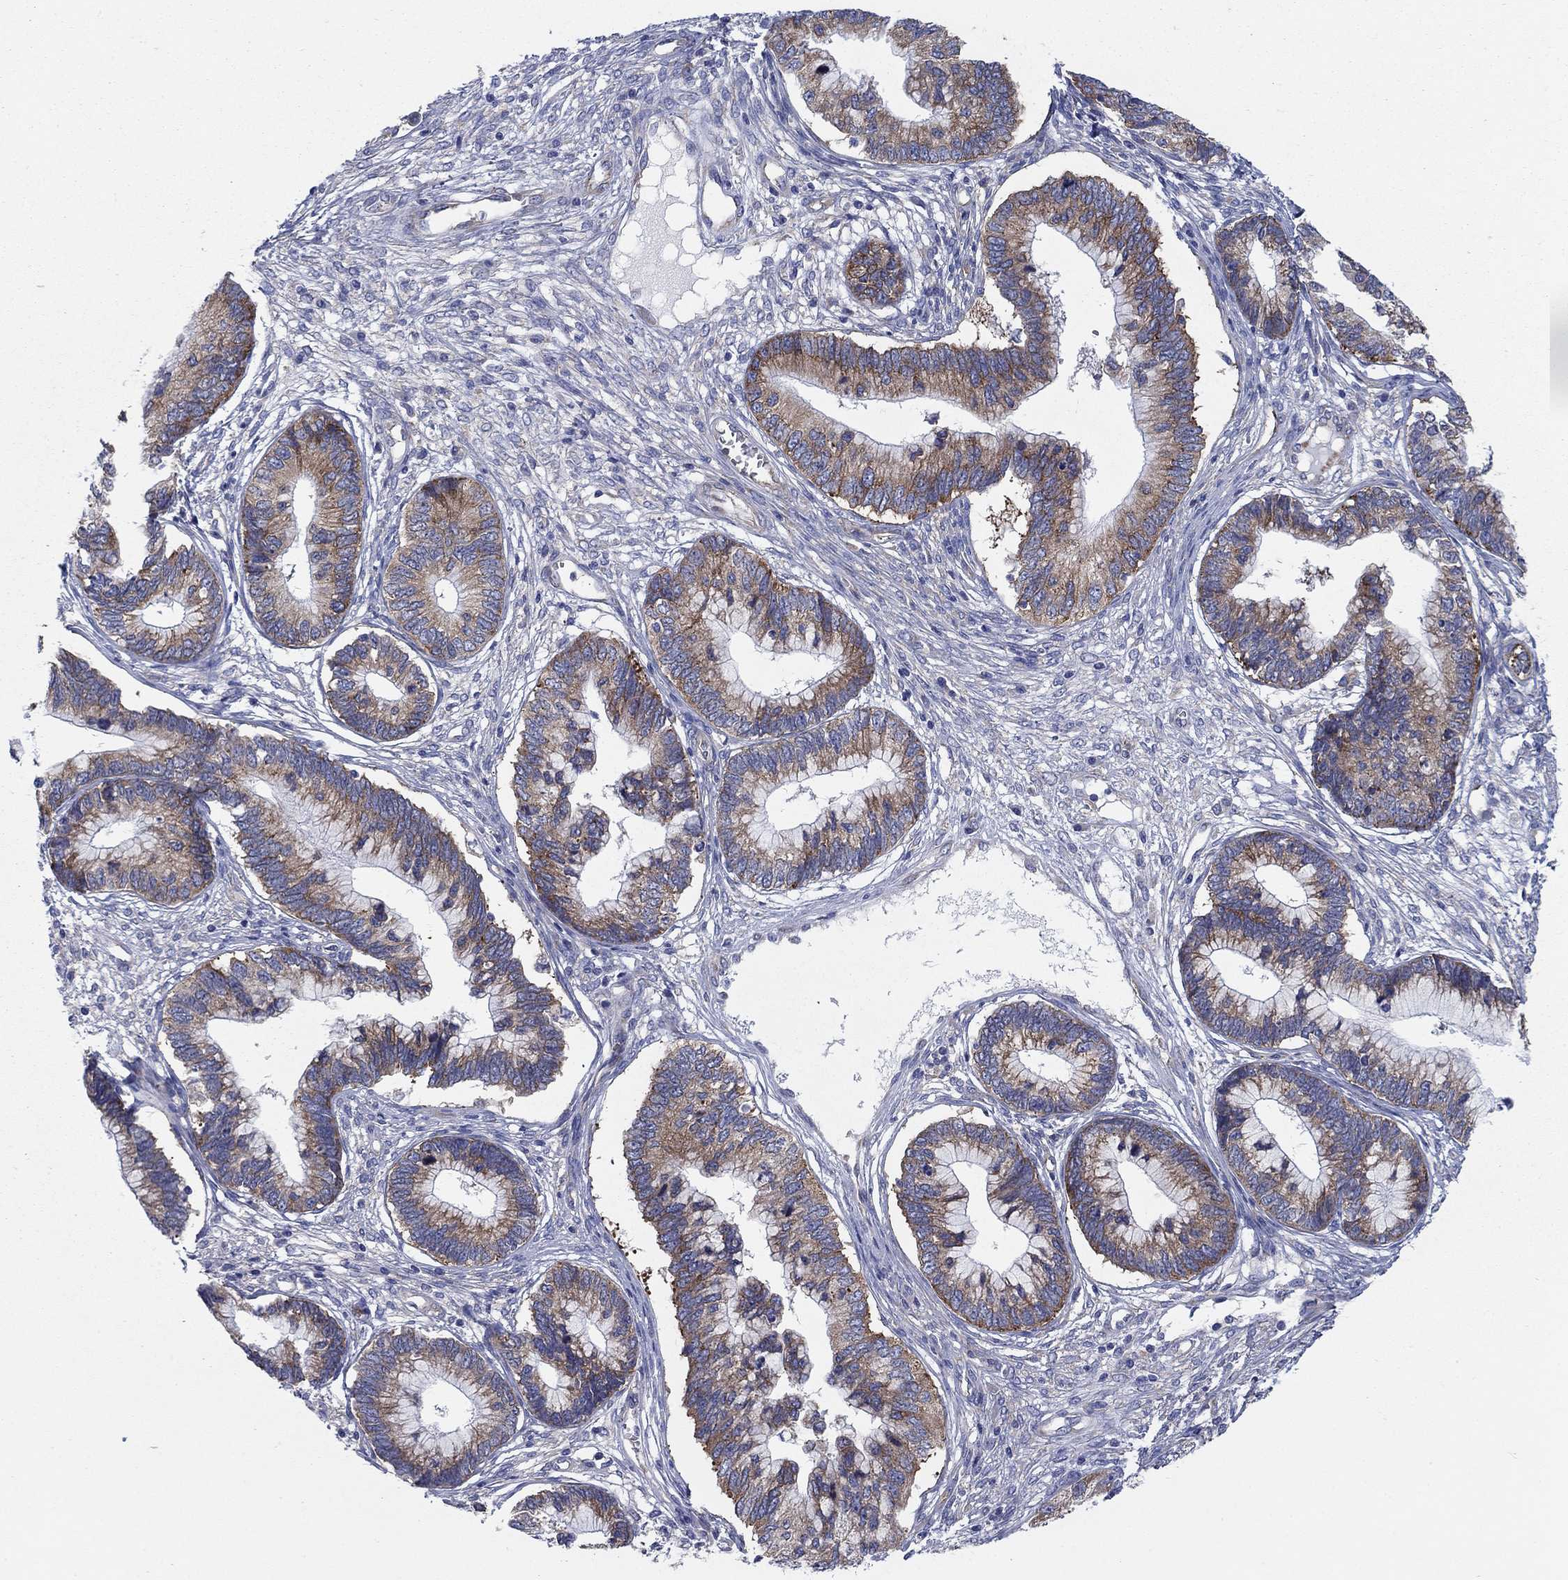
{"staining": {"intensity": "moderate", "quantity": ">75%", "location": "cytoplasmic/membranous"}, "tissue": "cervical cancer", "cell_type": "Tumor cells", "image_type": "cancer", "snomed": [{"axis": "morphology", "description": "Adenocarcinoma, NOS"}, {"axis": "topography", "description": "Cervix"}], "caption": "A histopathology image showing moderate cytoplasmic/membranous positivity in about >75% of tumor cells in cervical cancer (adenocarcinoma), as visualized by brown immunohistochemical staining.", "gene": "TMEM59", "patient": {"sex": "female", "age": 44}}